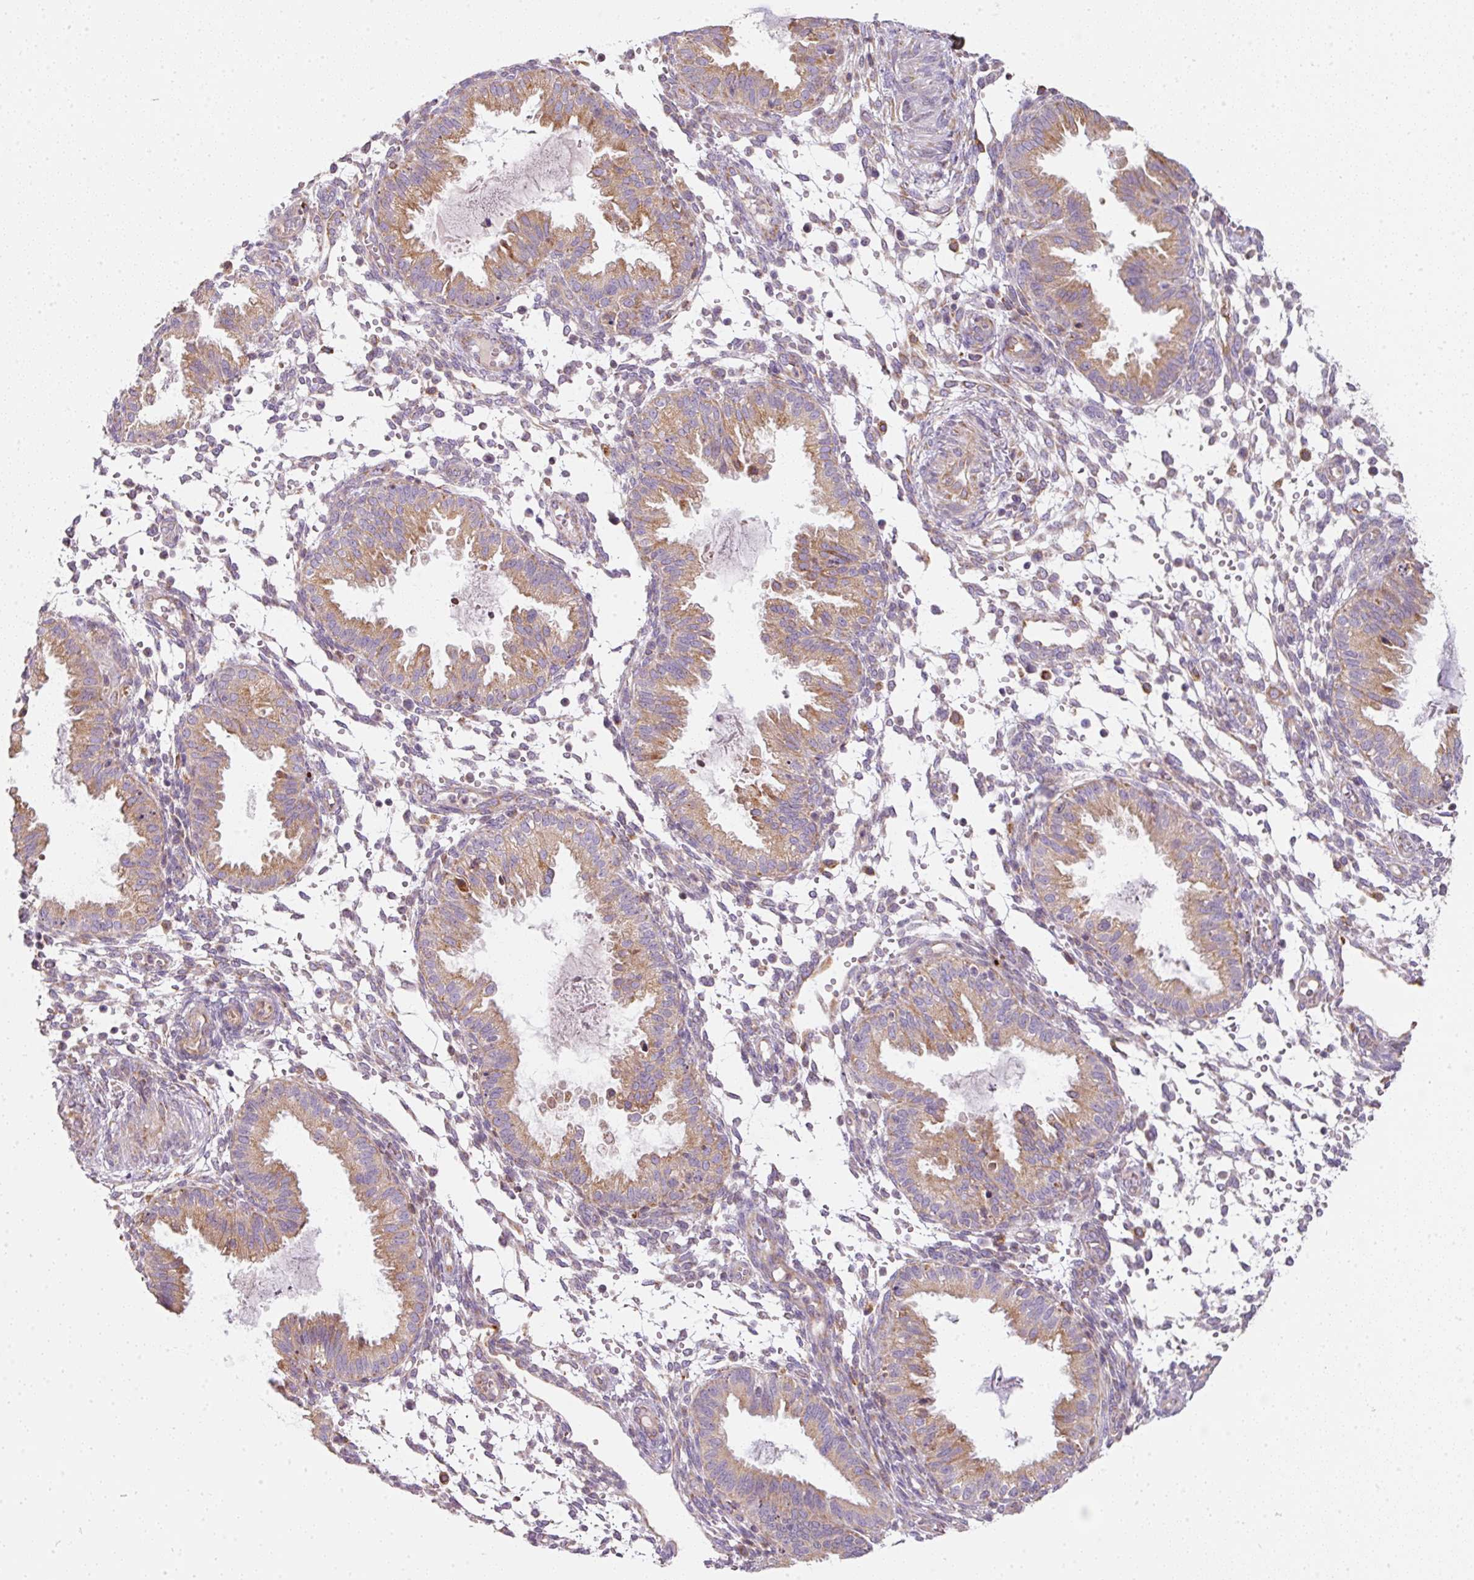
{"staining": {"intensity": "negative", "quantity": "none", "location": "none"}, "tissue": "endometrium", "cell_type": "Cells in endometrial stroma", "image_type": "normal", "snomed": [{"axis": "morphology", "description": "Normal tissue, NOS"}, {"axis": "topography", "description": "Endometrium"}], "caption": "Immunohistochemistry photomicrograph of unremarkable endometrium: human endometrium stained with DAB demonstrates no significant protein positivity in cells in endometrial stroma. (DAB immunohistochemistry (IHC), high magnification).", "gene": "MORN4", "patient": {"sex": "female", "age": 33}}